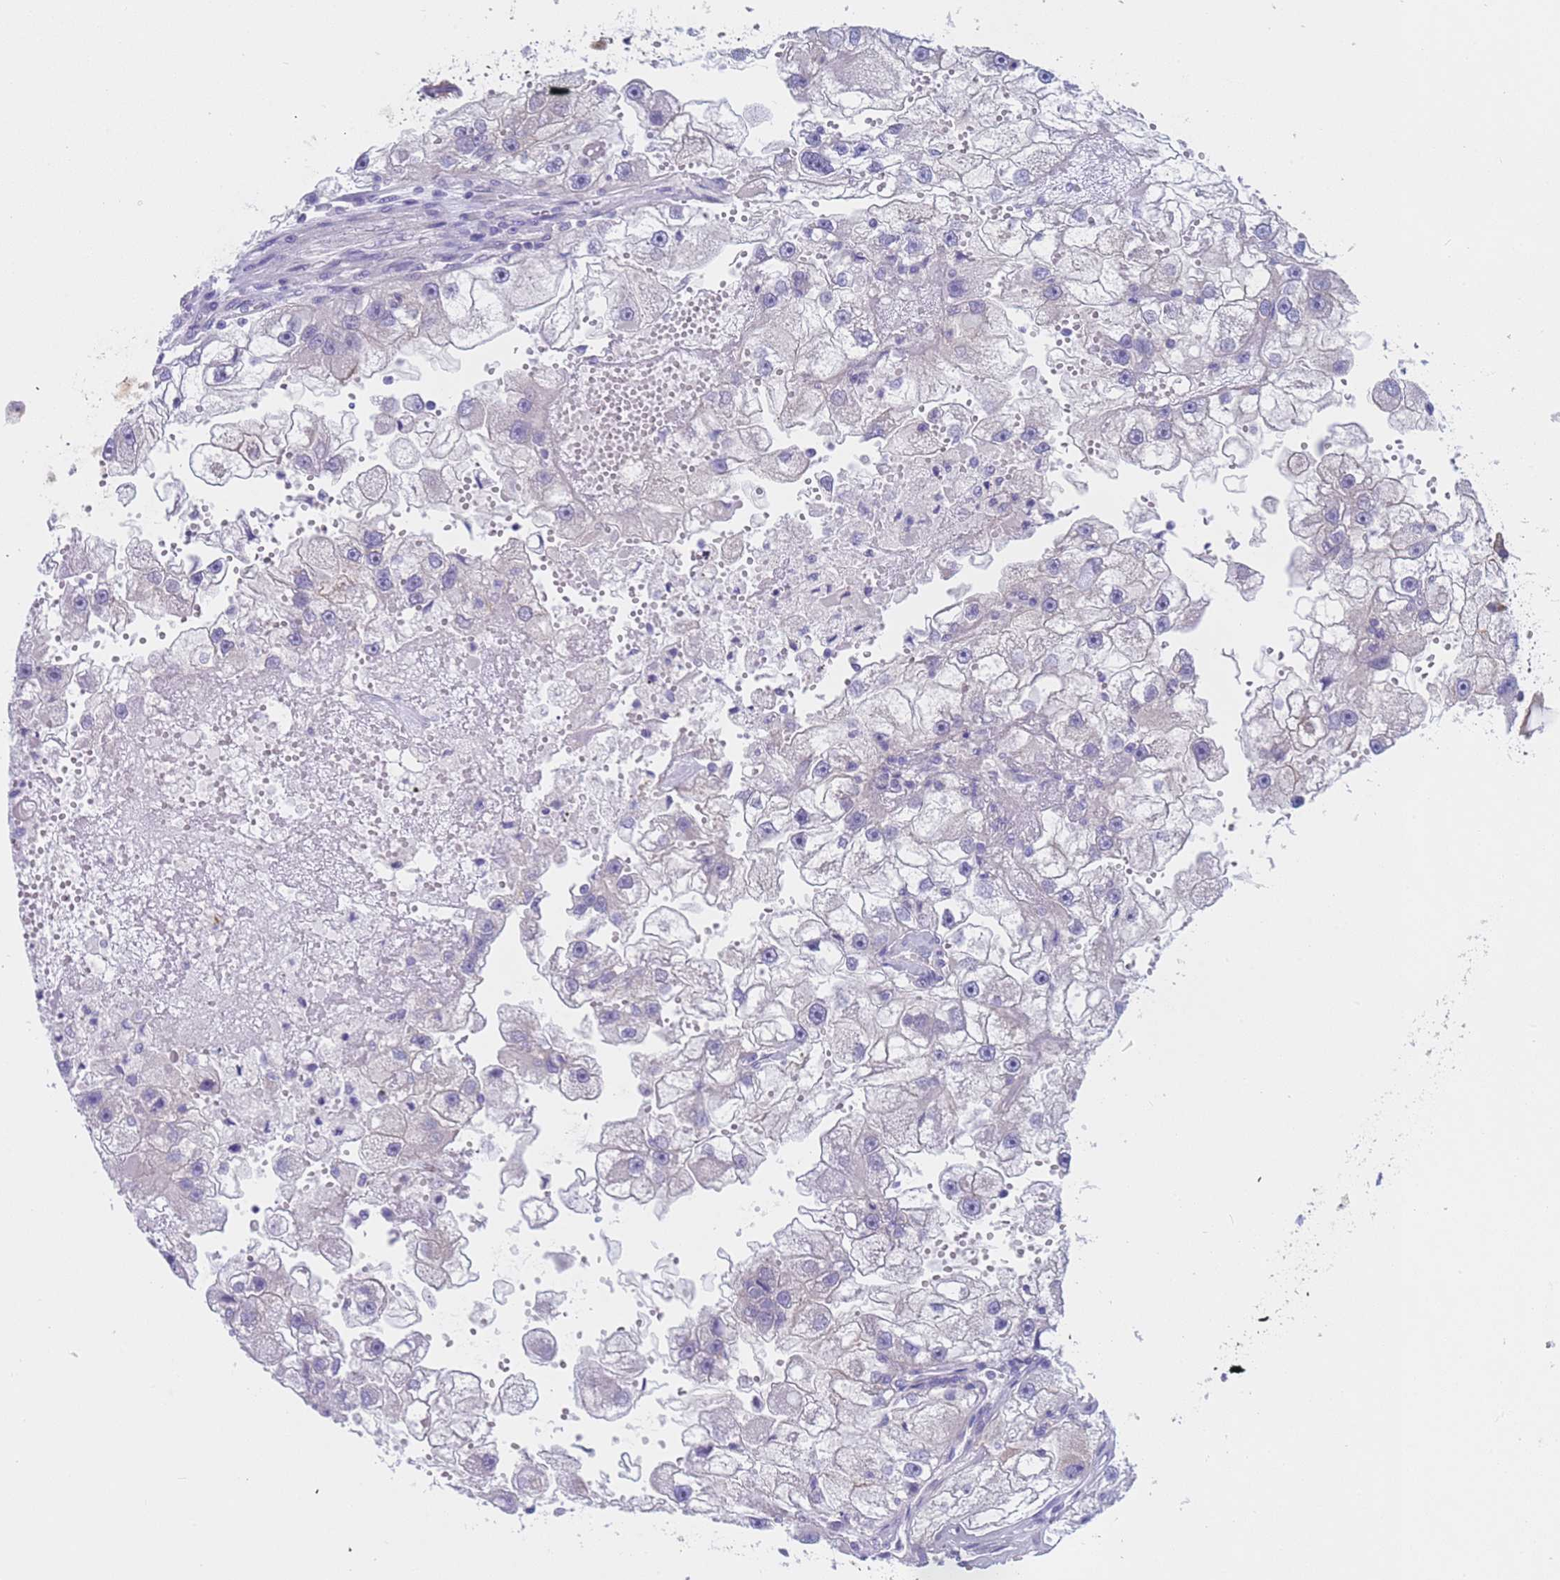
{"staining": {"intensity": "negative", "quantity": "none", "location": "none"}, "tissue": "renal cancer", "cell_type": "Tumor cells", "image_type": "cancer", "snomed": [{"axis": "morphology", "description": "Adenocarcinoma, NOS"}, {"axis": "topography", "description": "Kidney"}], "caption": "An image of renal adenocarcinoma stained for a protein displays no brown staining in tumor cells.", "gene": "CAPN7", "patient": {"sex": "male", "age": 63}}